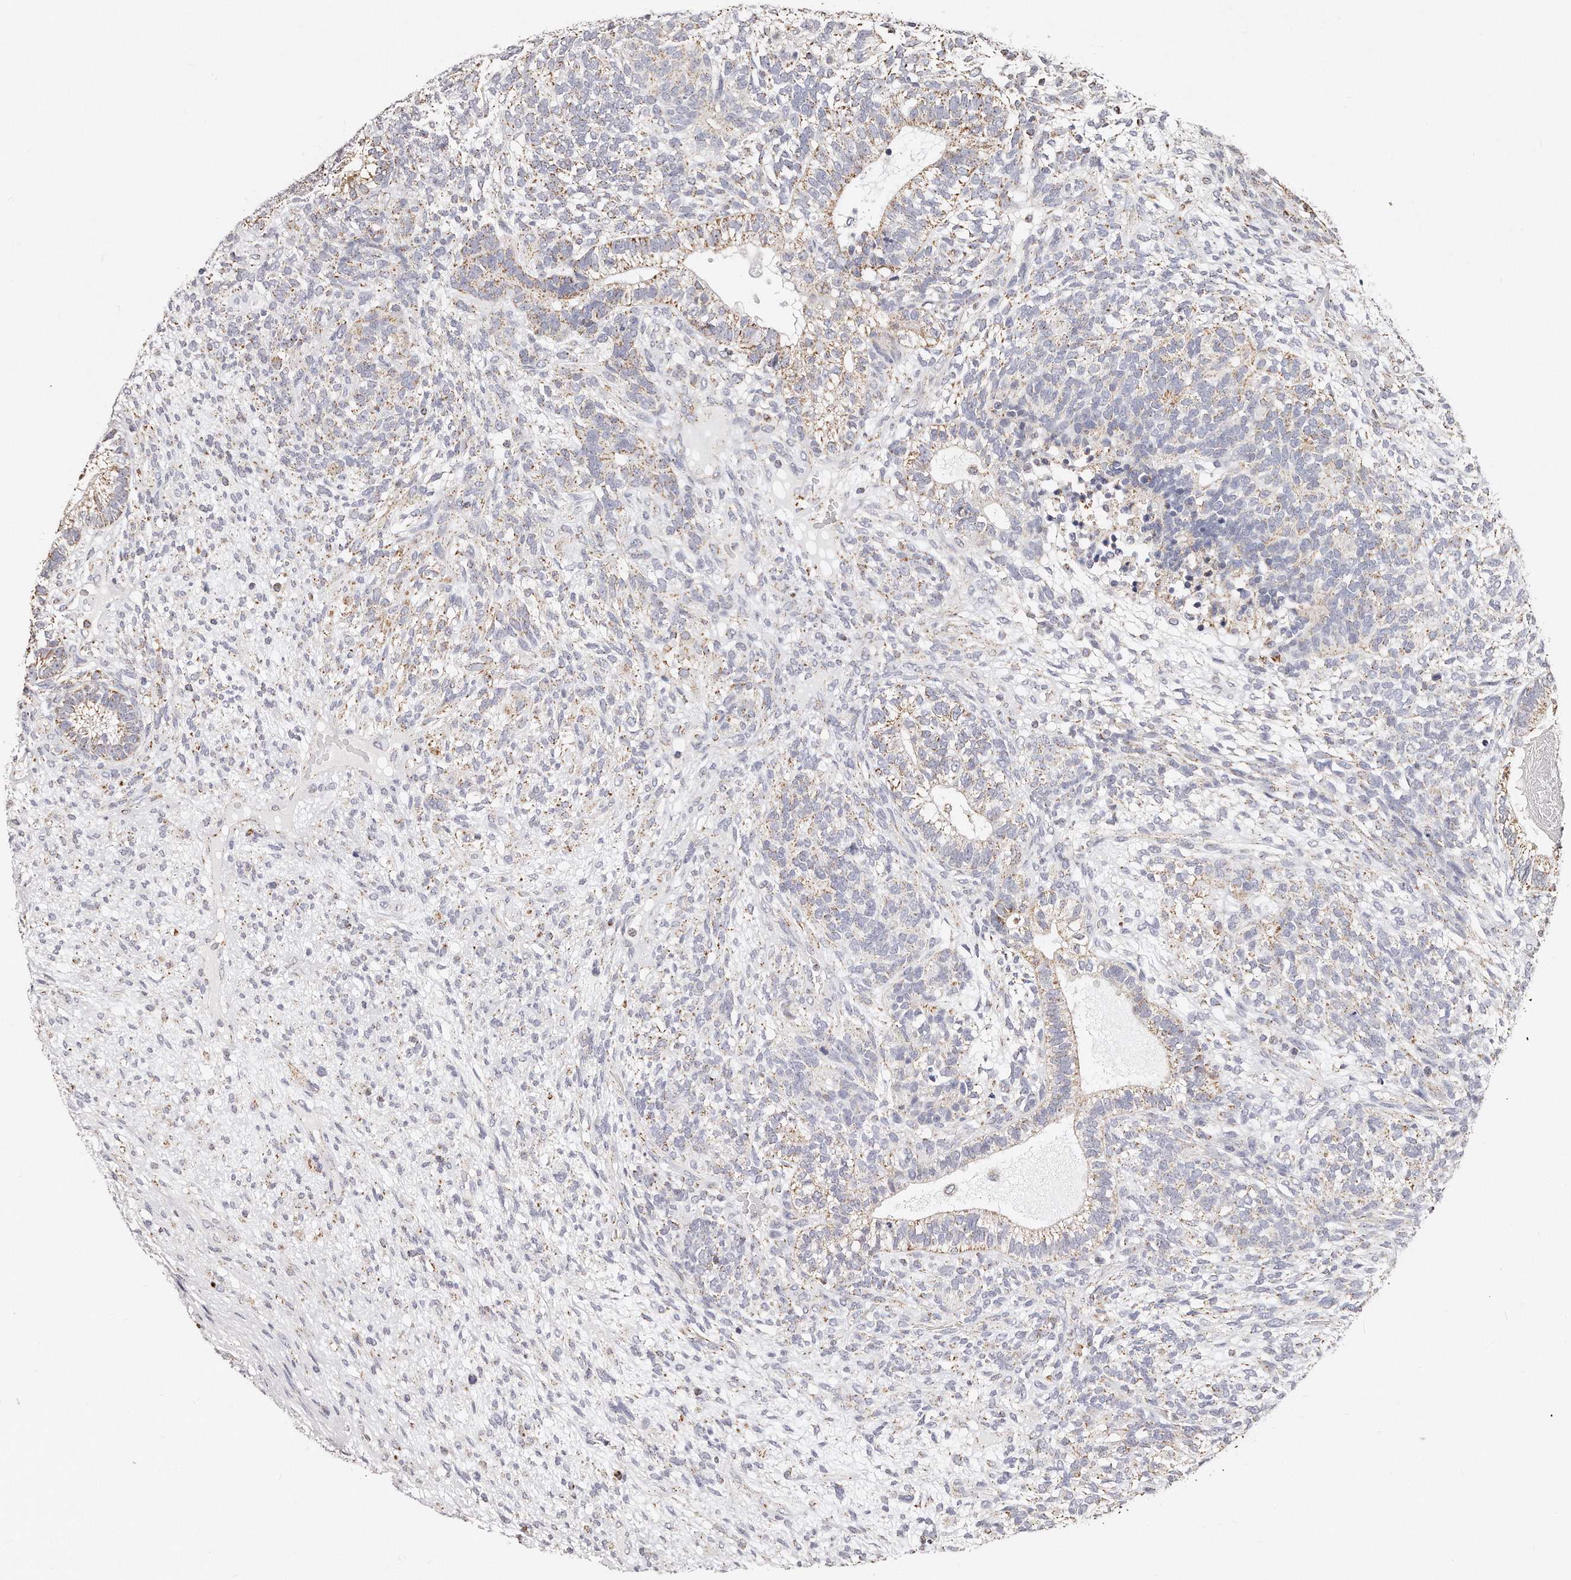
{"staining": {"intensity": "weak", "quantity": ">75%", "location": "cytoplasmic/membranous"}, "tissue": "testis cancer", "cell_type": "Tumor cells", "image_type": "cancer", "snomed": [{"axis": "morphology", "description": "Seminoma, NOS"}, {"axis": "morphology", "description": "Carcinoma, Embryonal, NOS"}, {"axis": "topography", "description": "Testis"}], "caption": "Protein staining of testis embryonal carcinoma tissue reveals weak cytoplasmic/membranous expression in about >75% of tumor cells.", "gene": "RTKN", "patient": {"sex": "male", "age": 28}}